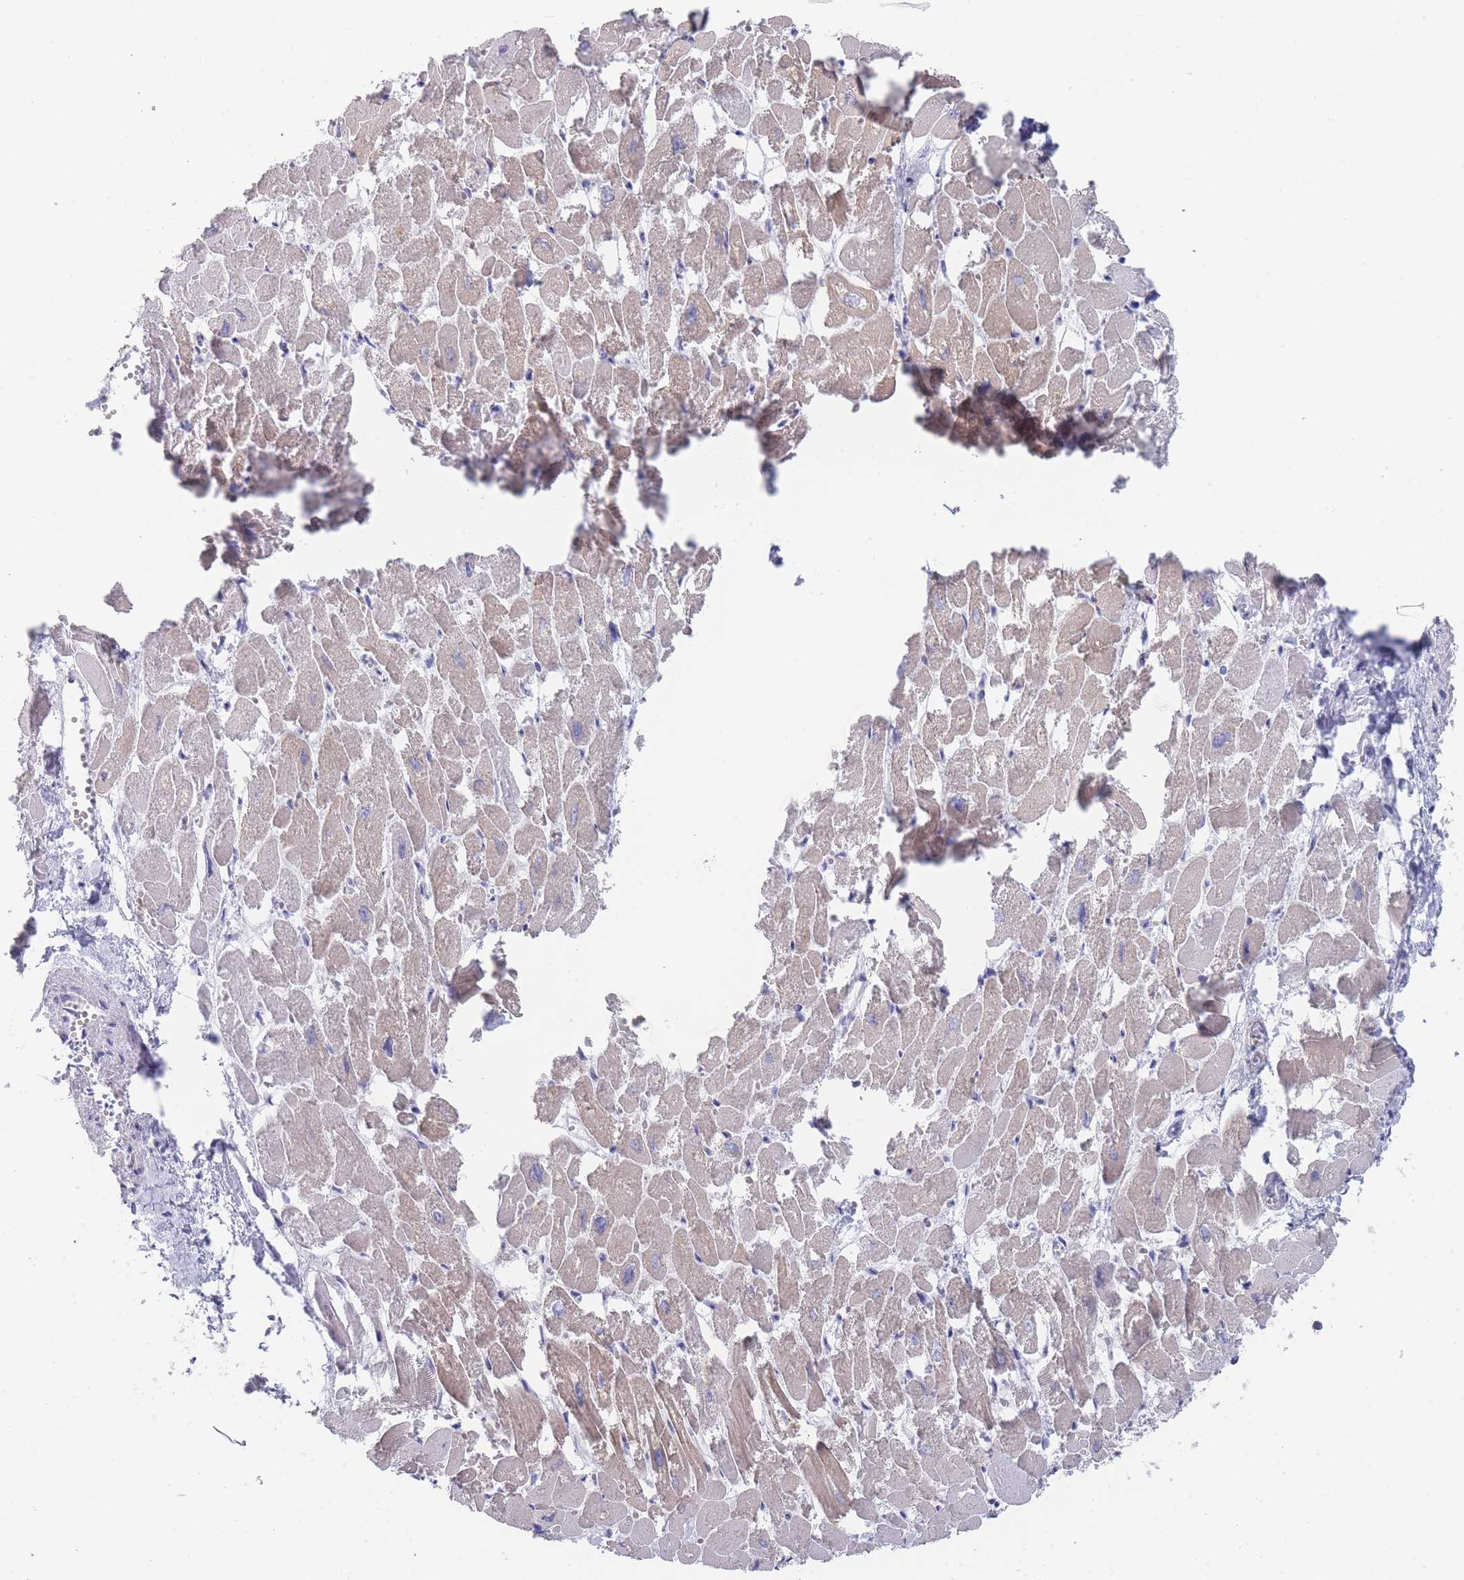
{"staining": {"intensity": "weak", "quantity": "<25%", "location": "cytoplasmic/membranous"}, "tissue": "heart muscle", "cell_type": "Cardiomyocytes", "image_type": "normal", "snomed": [{"axis": "morphology", "description": "Normal tissue, NOS"}, {"axis": "topography", "description": "Heart"}], "caption": "IHC of normal heart muscle demonstrates no staining in cardiomyocytes.", "gene": "RAB2B", "patient": {"sex": "male", "age": 54}}